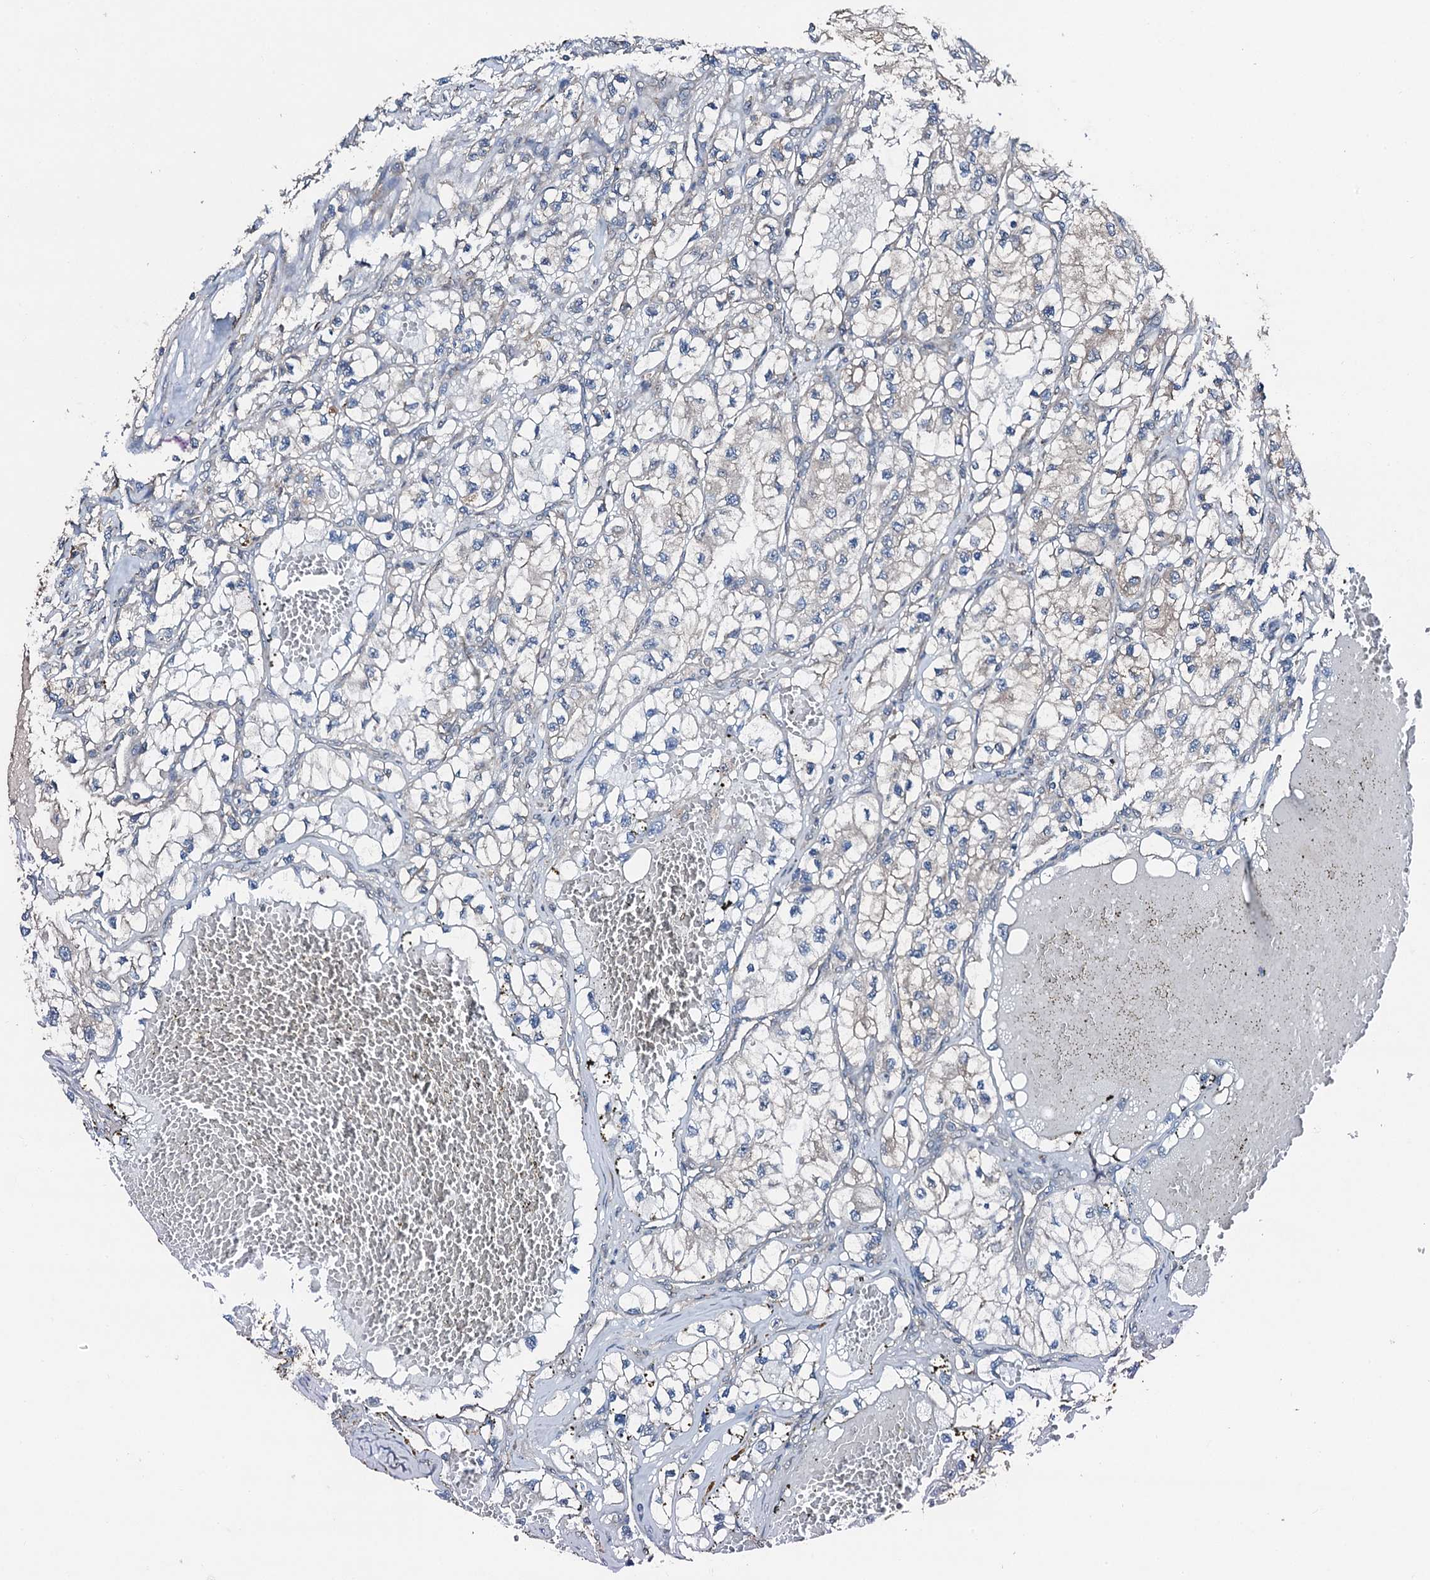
{"staining": {"intensity": "negative", "quantity": "none", "location": "none"}, "tissue": "renal cancer", "cell_type": "Tumor cells", "image_type": "cancer", "snomed": [{"axis": "morphology", "description": "Adenocarcinoma, NOS"}, {"axis": "topography", "description": "Kidney"}], "caption": "High power microscopy histopathology image of an immunohistochemistry (IHC) micrograph of adenocarcinoma (renal), revealing no significant positivity in tumor cells.", "gene": "FLYWCH1", "patient": {"sex": "female", "age": 57}}